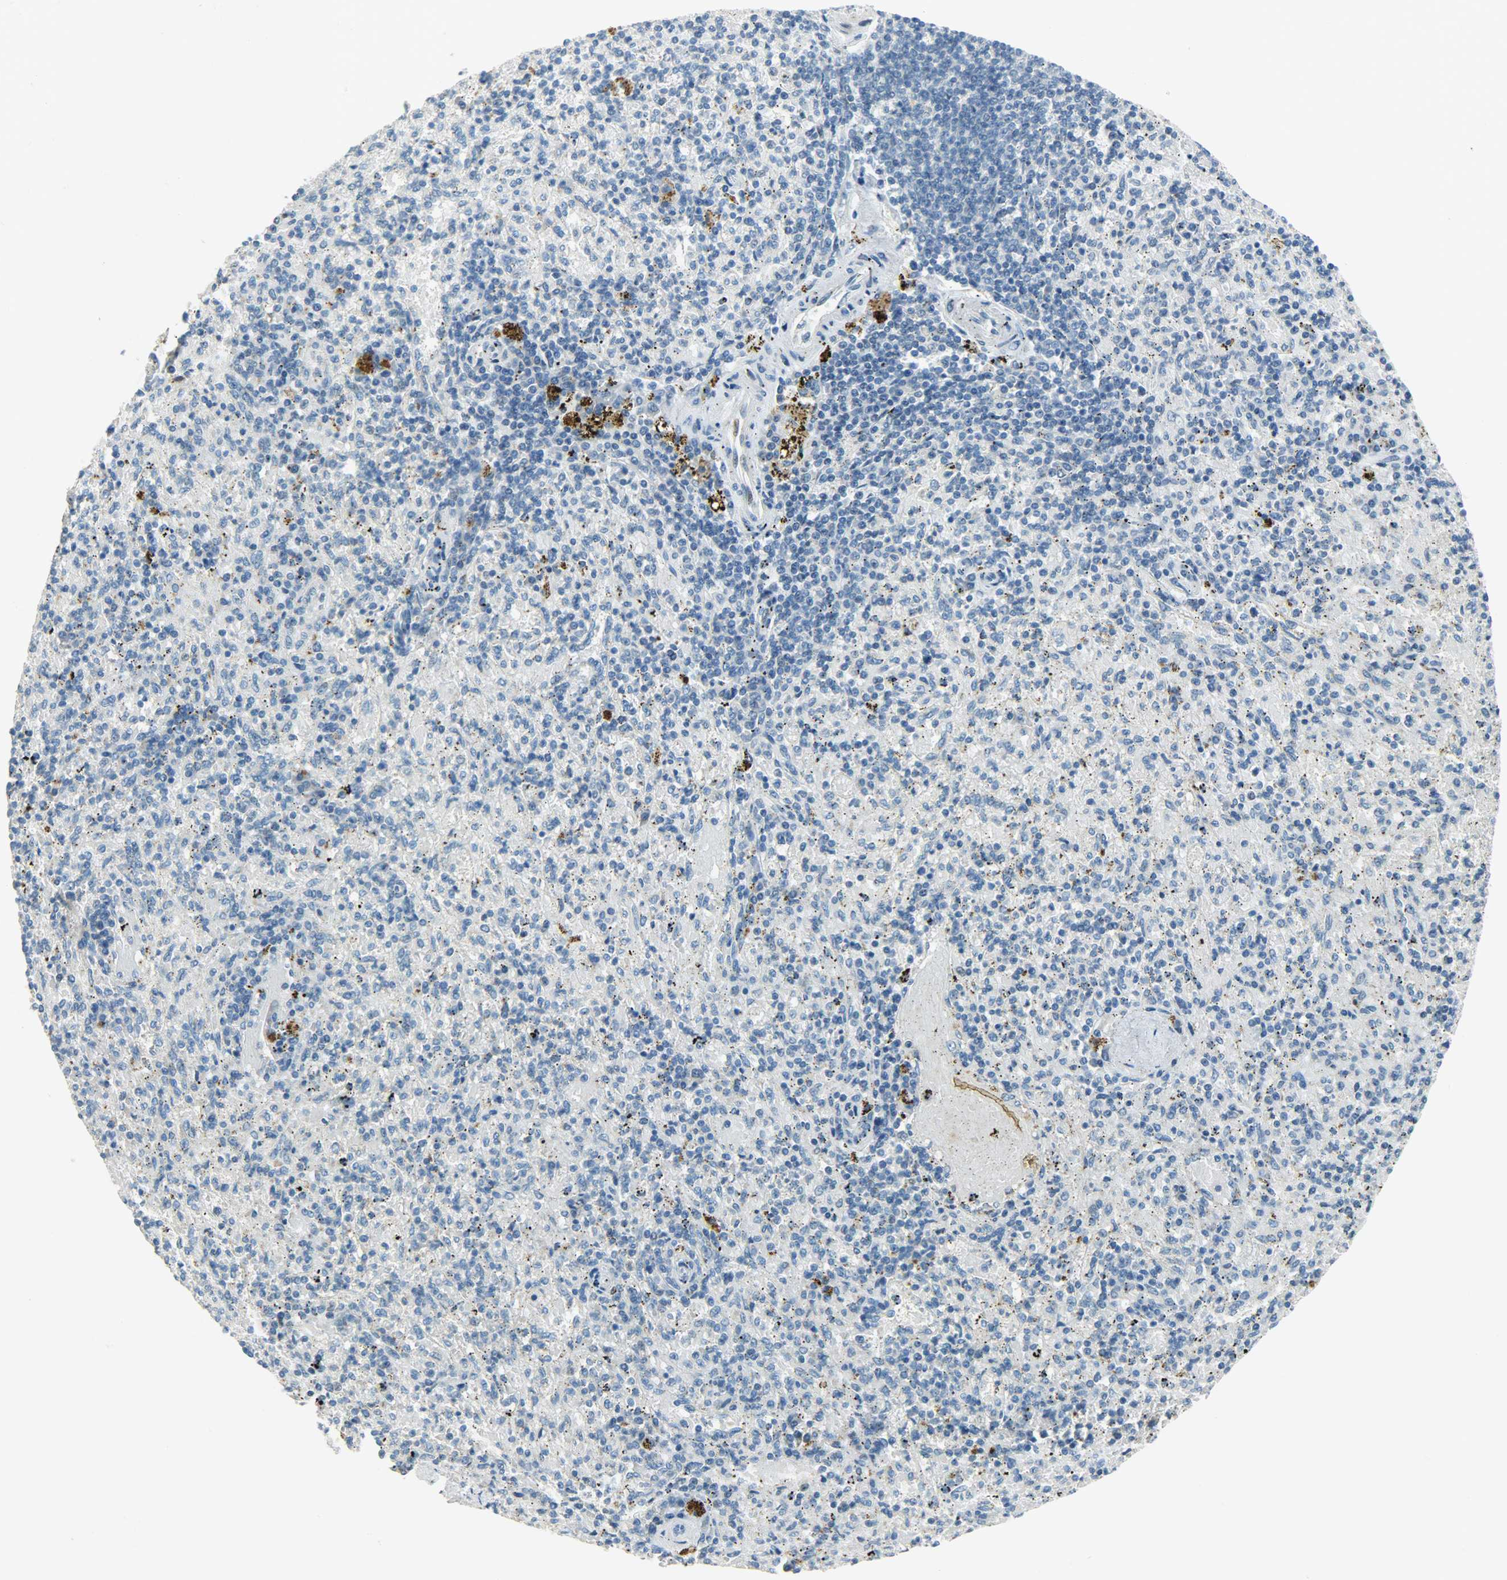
{"staining": {"intensity": "negative", "quantity": "none", "location": "none"}, "tissue": "spleen", "cell_type": "Cells in red pulp", "image_type": "normal", "snomed": [{"axis": "morphology", "description": "Normal tissue, NOS"}, {"axis": "topography", "description": "Spleen"}], "caption": "DAB immunohistochemical staining of benign spleen displays no significant staining in cells in red pulp.", "gene": "JUNB", "patient": {"sex": "female", "age": 43}}